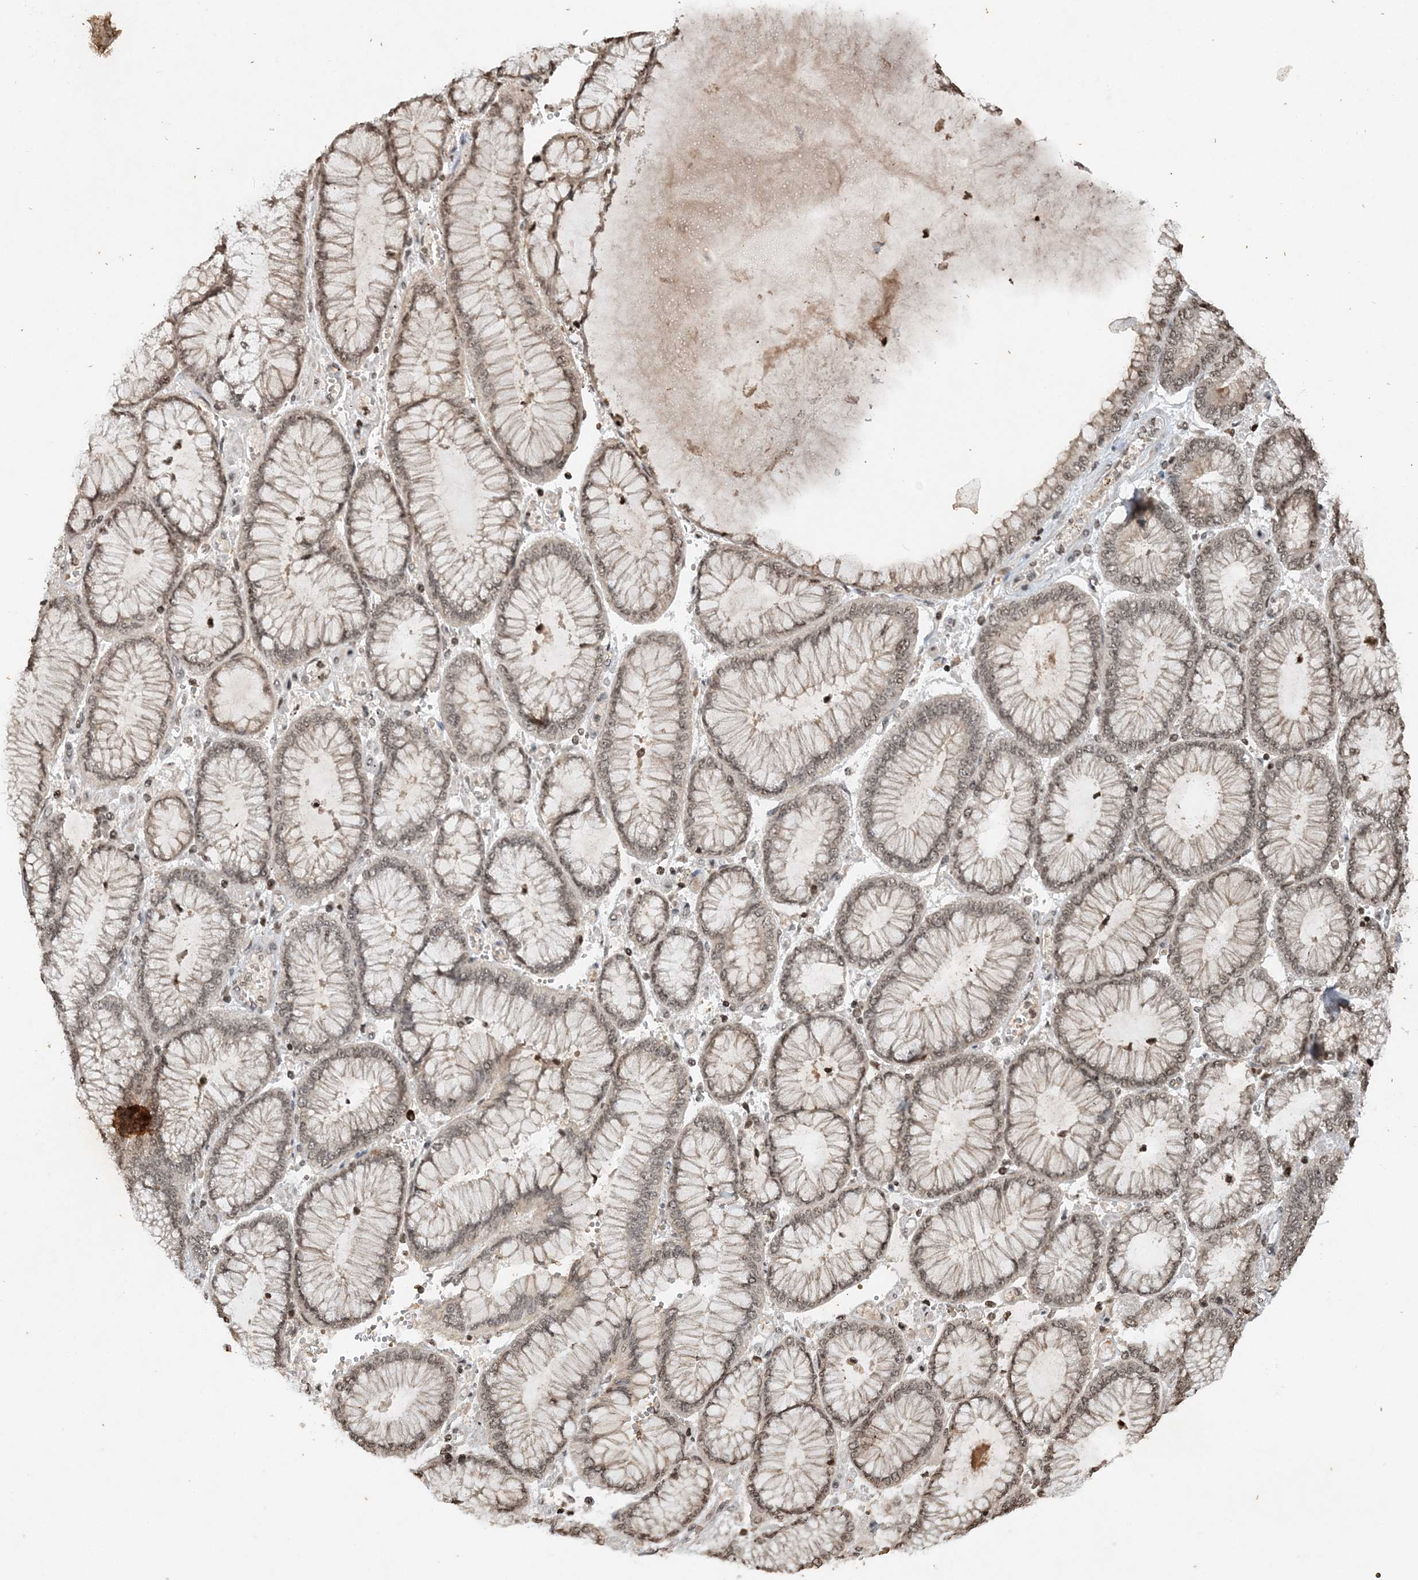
{"staining": {"intensity": "weak", "quantity": "25%-75%", "location": "nuclear"}, "tissue": "stomach cancer", "cell_type": "Tumor cells", "image_type": "cancer", "snomed": [{"axis": "morphology", "description": "Adenocarcinoma, NOS"}, {"axis": "topography", "description": "Stomach"}], "caption": "This histopathology image displays stomach adenocarcinoma stained with immunohistochemistry to label a protein in brown. The nuclear of tumor cells show weak positivity for the protein. Nuclei are counter-stained blue.", "gene": "NEDD9", "patient": {"sex": "male", "age": 76}}